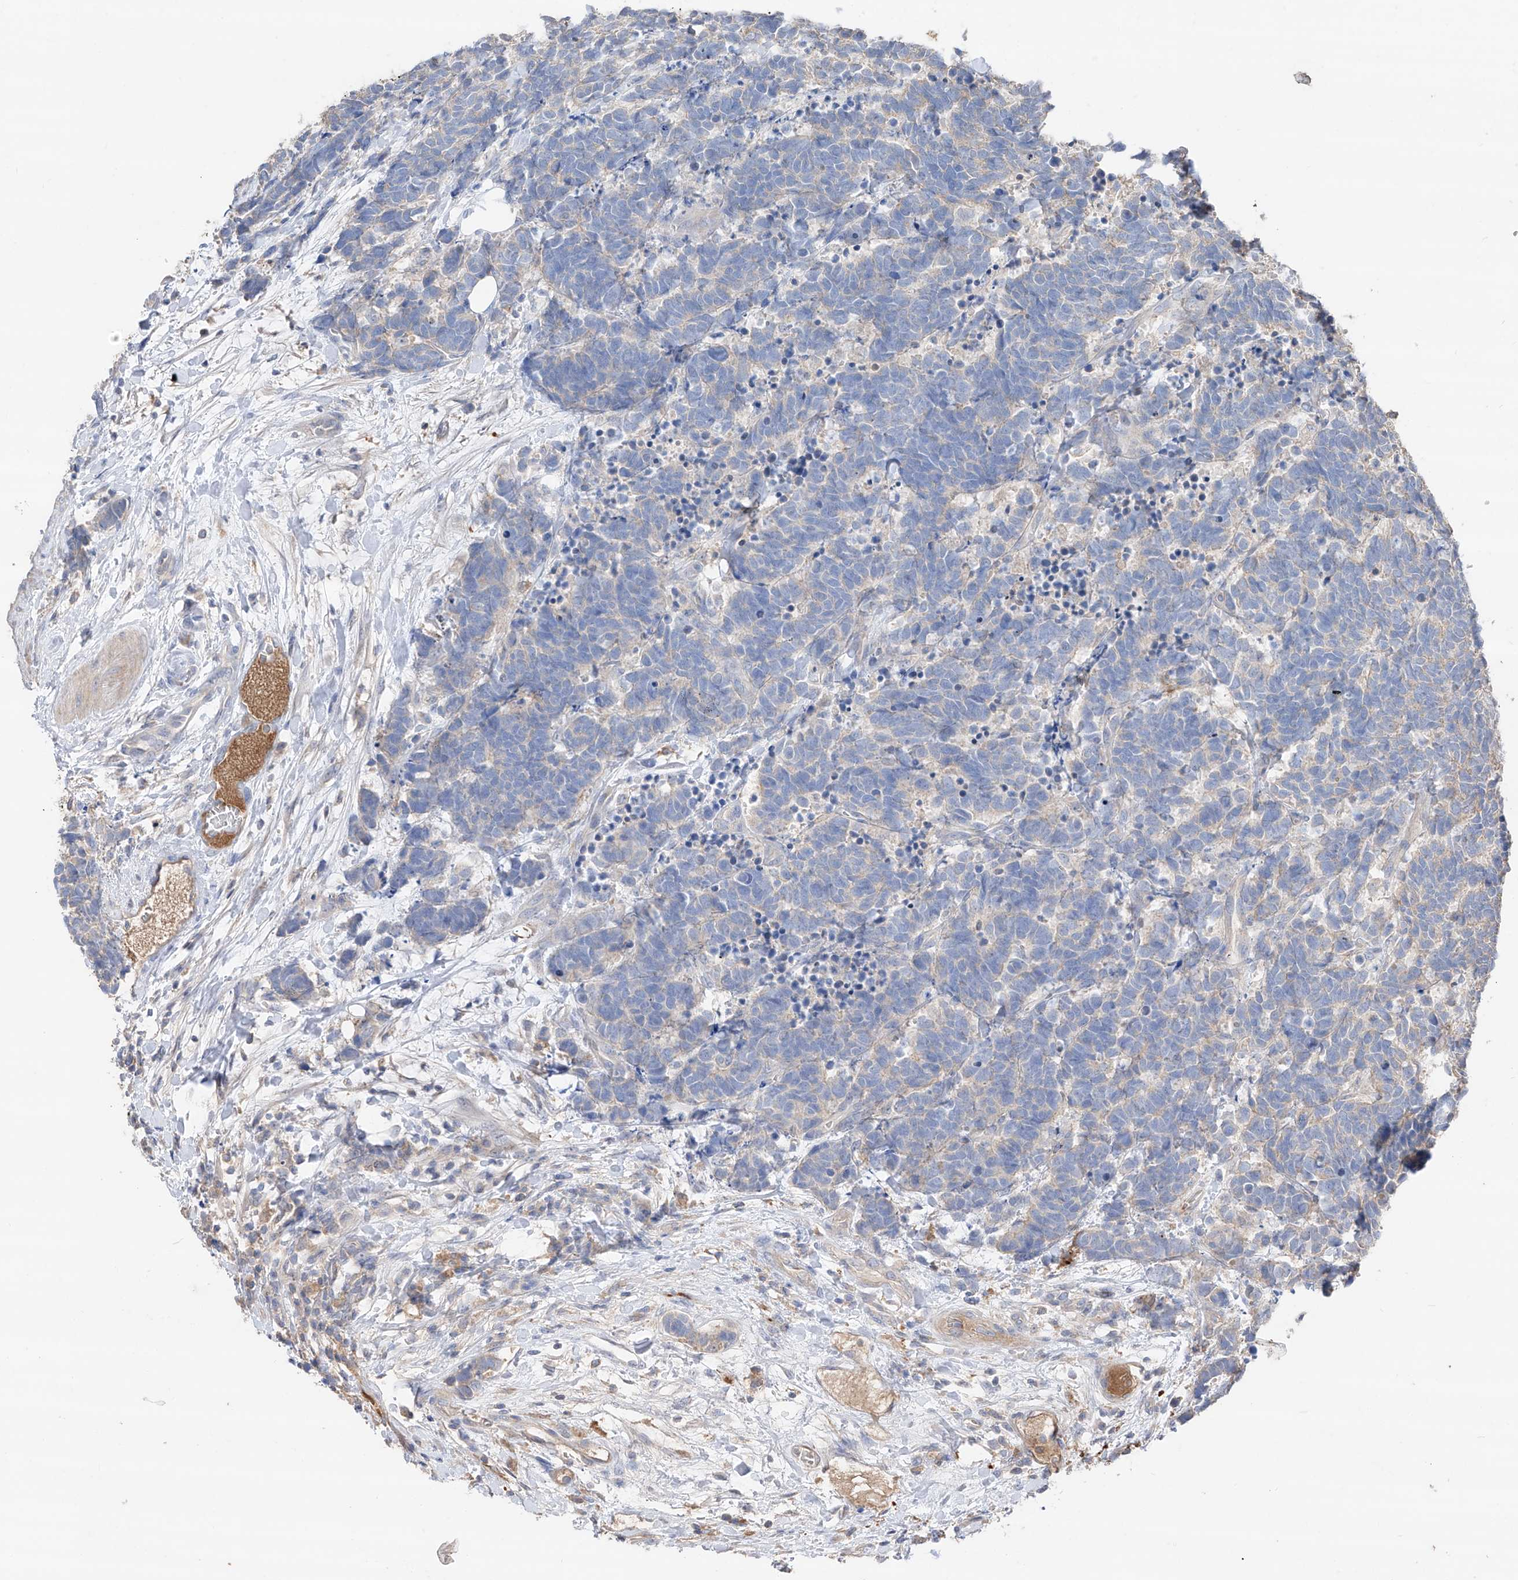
{"staining": {"intensity": "negative", "quantity": "none", "location": "none"}, "tissue": "carcinoid", "cell_type": "Tumor cells", "image_type": "cancer", "snomed": [{"axis": "morphology", "description": "Carcinoma, NOS"}, {"axis": "morphology", "description": "Carcinoid, malignant, NOS"}, {"axis": "topography", "description": "Urinary bladder"}], "caption": "A histopathology image of carcinoma stained for a protein shows no brown staining in tumor cells. Brightfield microscopy of immunohistochemistry stained with DAB (brown) and hematoxylin (blue), captured at high magnification.", "gene": "EDN1", "patient": {"sex": "male", "age": 57}}